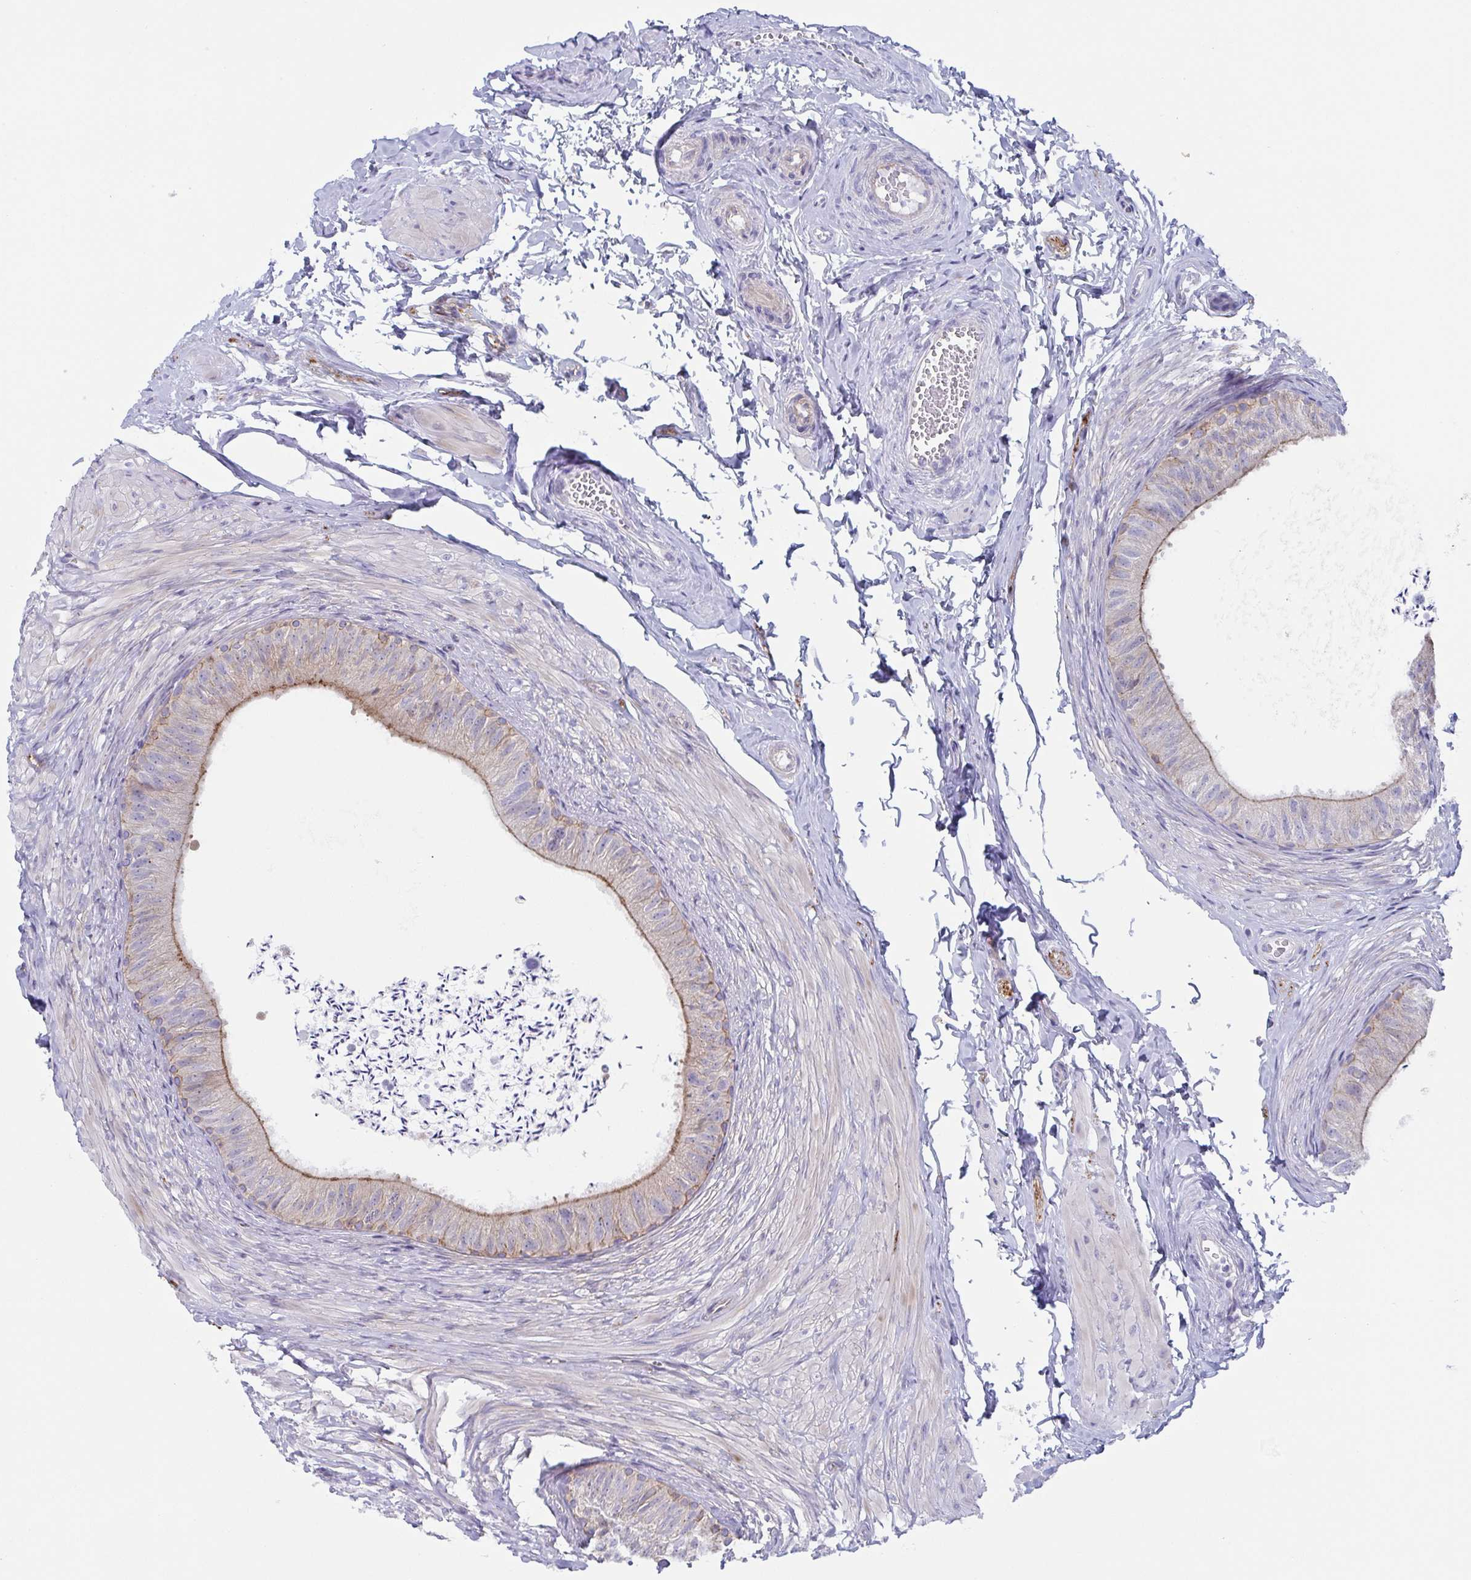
{"staining": {"intensity": "moderate", "quantity": "25%-75%", "location": "cytoplasmic/membranous"}, "tissue": "epididymis", "cell_type": "Glandular cells", "image_type": "normal", "snomed": [{"axis": "morphology", "description": "Normal tissue, NOS"}, {"axis": "topography", "description": "Epididymis, spermatic cord, NOS"}, {"axis": "topography", "description": "Epididymis"}, {"axis": "topography", "description": "Peripheral nerve tissue"}], "caption": "Moderate cytoplasmic/membranous protein positivity is present in about 25%-75% of glandular cells in epididymis. (DAB = brown stain, brightfield microscopy at high magnification).", "gene": "DYNC1I1", "patient": {"sex": "male", "age": 29}}